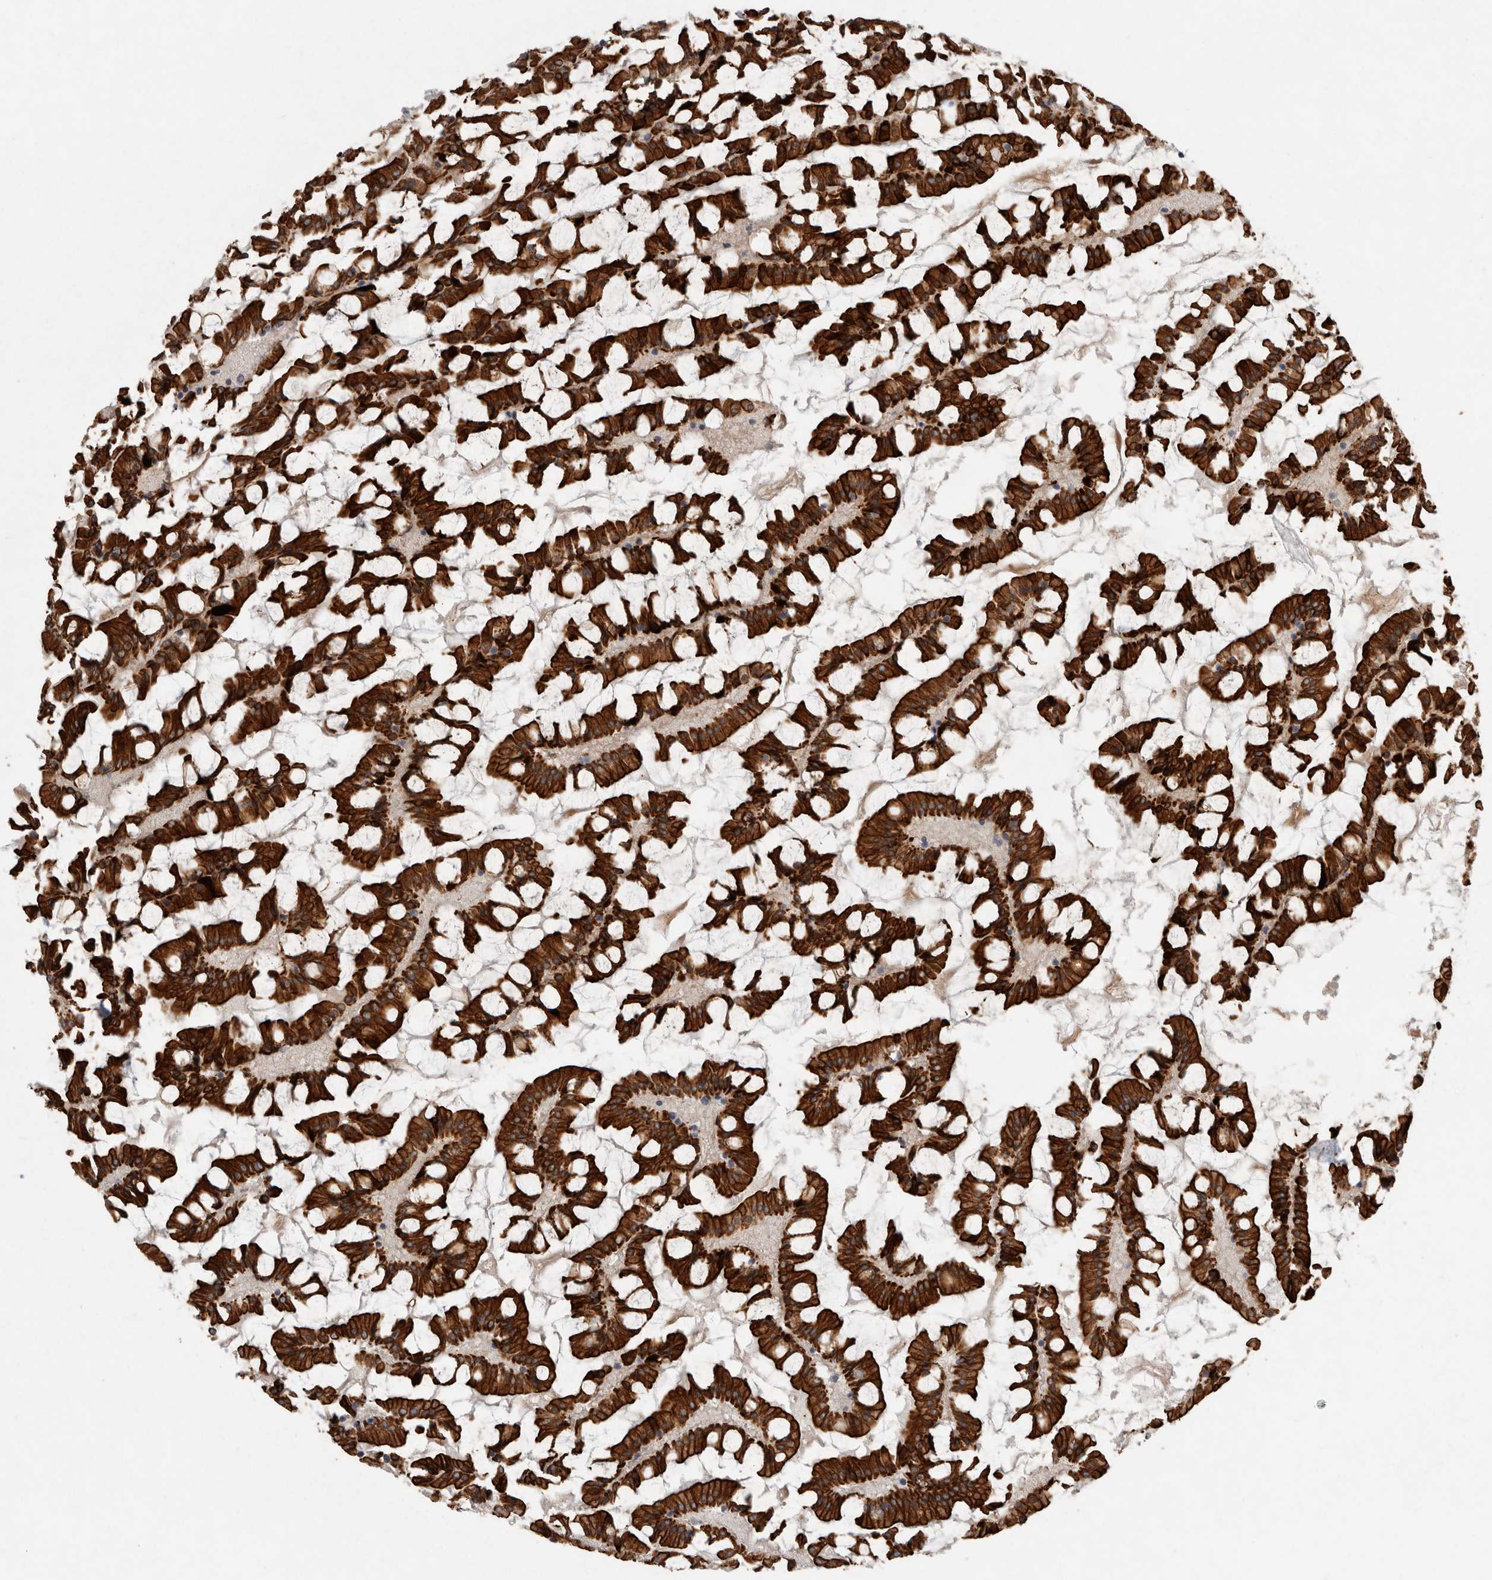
{"staining": {"intensity": "strong", "quantity": ">75%", "location": "cytoplasmic/membranous"}, "tissue": "small intestine", "cell_type": "Glandular cells", "image_type": "normal", "snomed": [{"axis": "morphology", "description": "Normal tissue, NOS"}, {"axis": "topography", "description": "Small intestine"}], "caption": "Immunohistochemistry (IHC) (DAB (3,3'-diaminobenzidine)) staining of benign human small intestine reveals strong cytoplasmic/membranous protein staining in approximately >75% of glandular cells.", "gene": "CRISPLD1", "patient": {"sex": "male", "age": 41}}